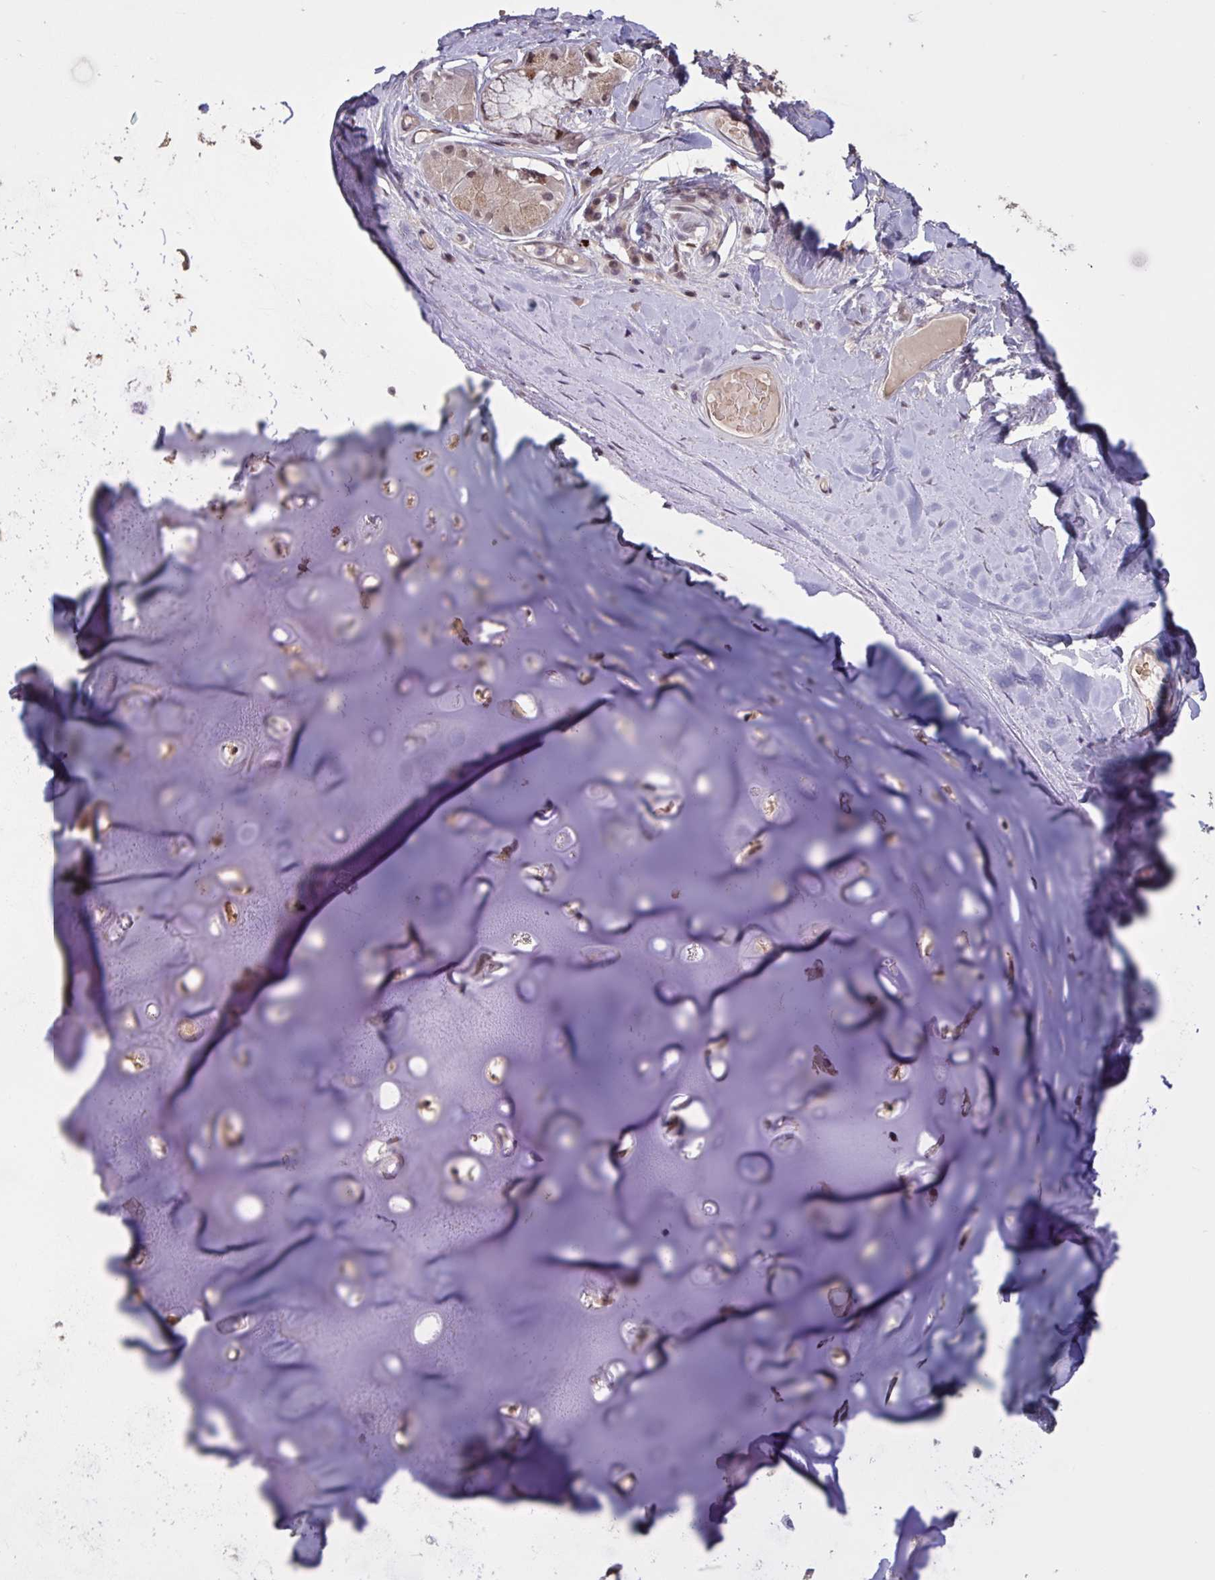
{"staining": {"intensity": "negative", "quantity": "none", "location": "none"}, "tissue": "adipose tissue", "cell_type": "Adipocytes", "image_type": "normal", "snomed": [{"axis": "morphology", "description": "Normal tissue, NOS"}, {"axis": "topography", "description": "Cartilage tissue"}, {"axis": "topography", "description": "Bronchus"}], "caption": "IHC of benign adipose tissue demonstrates no positivity in adipocytes.", "gene": "ZNF414", "patient": {"sex": "male", "age": 64}}